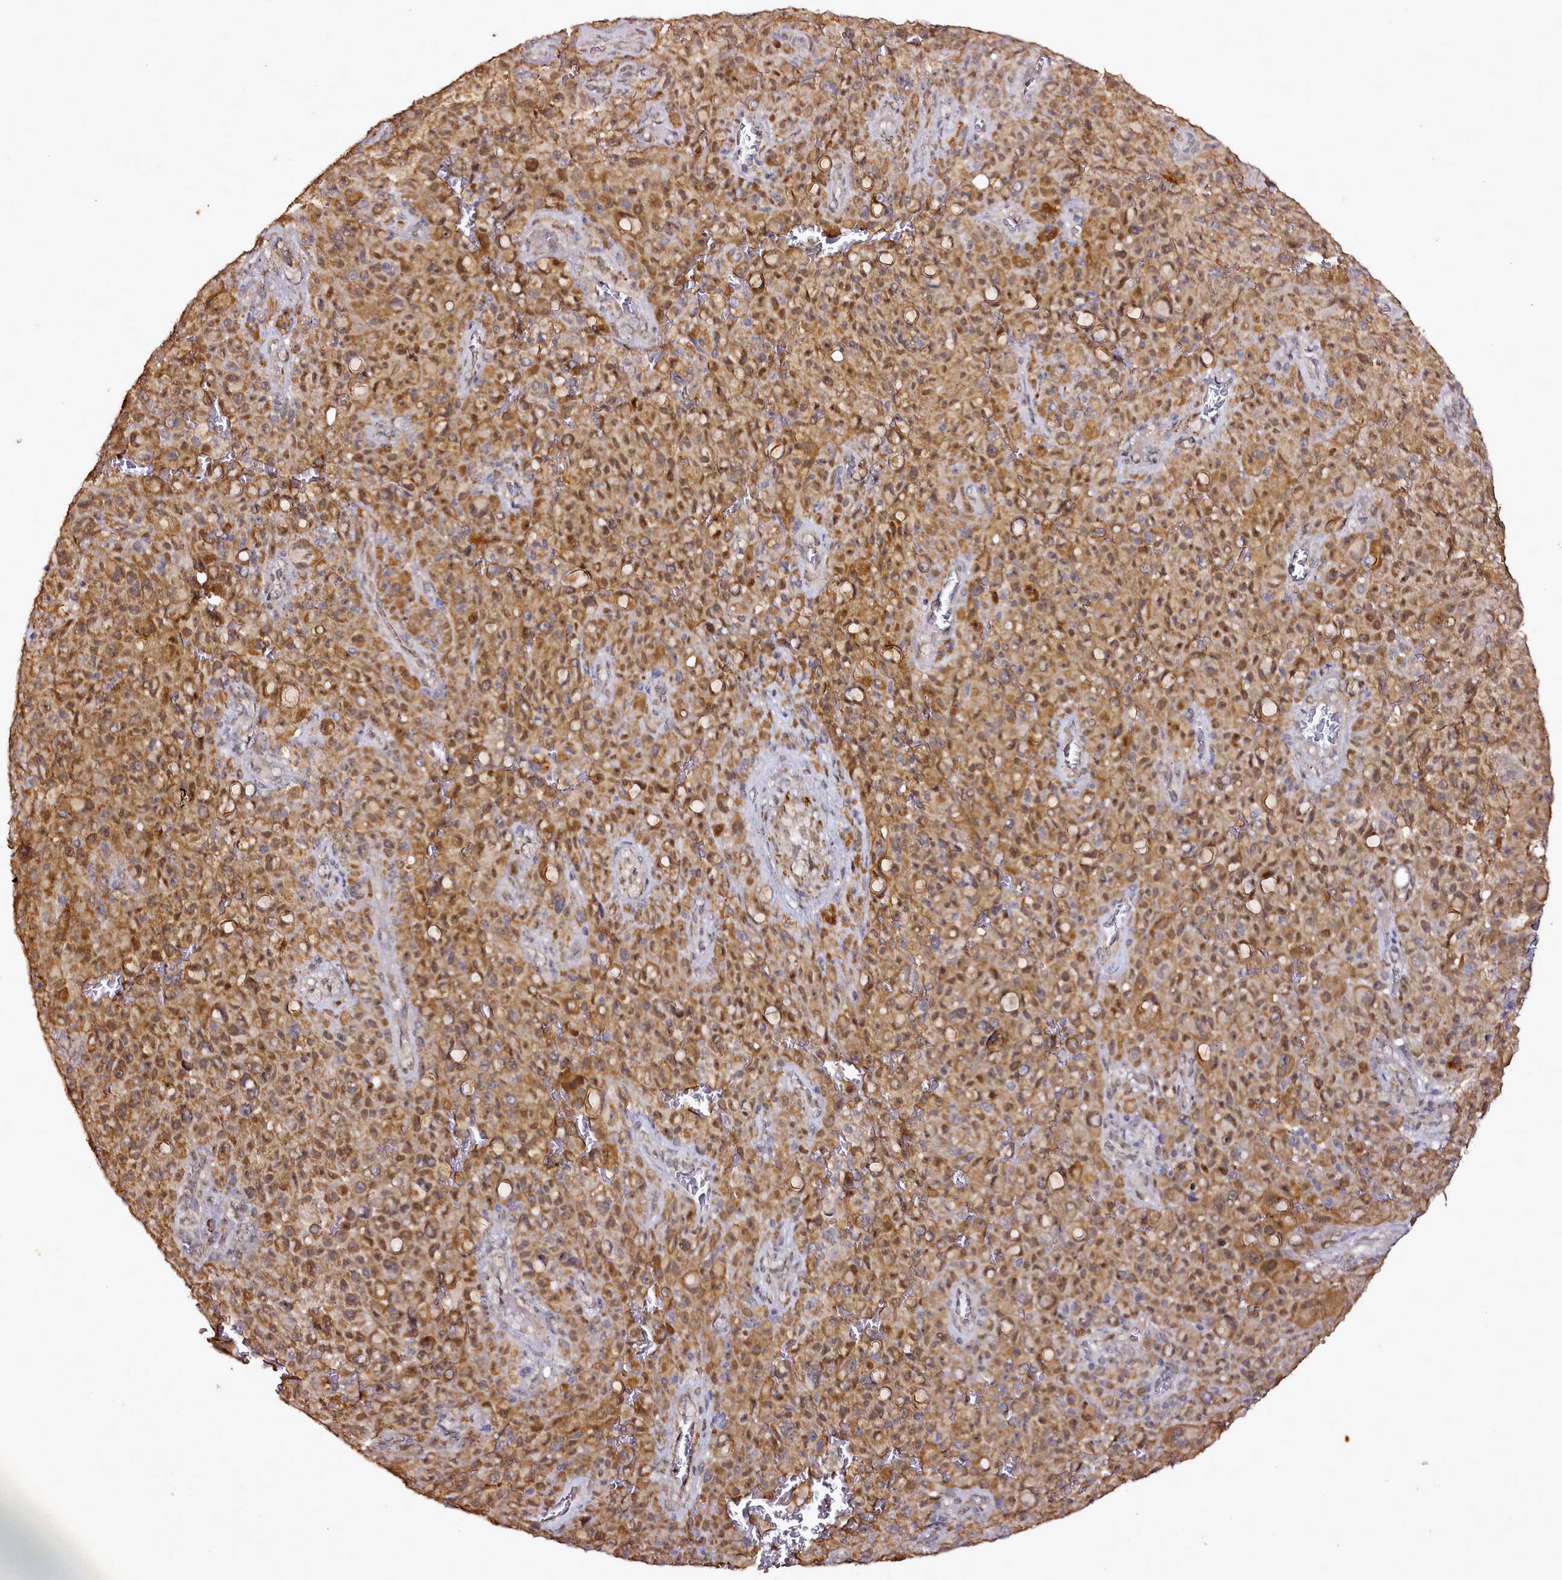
{"staining": {"intensity": "strong", "quantity": ">75%", "location": "cytoplasmic/membranous,nuclear"}, "tissue": "melanoma", "cell_type": "Tumor cells", "image_type": "cancer", "snomed": [{"axis": "morphology", "description": "Malignant melanoma, NOS"}, {"axis": "topography", "description": "Skin"}], "caption": "About >75% of tumor cells in human melanoma display strong cytoplasmic/membranous and nuclear protein positivity as visualized by brown immunohistochemical staining.", "gene": "EDIL3", "patient": {"sex": "female", "age": 82}}